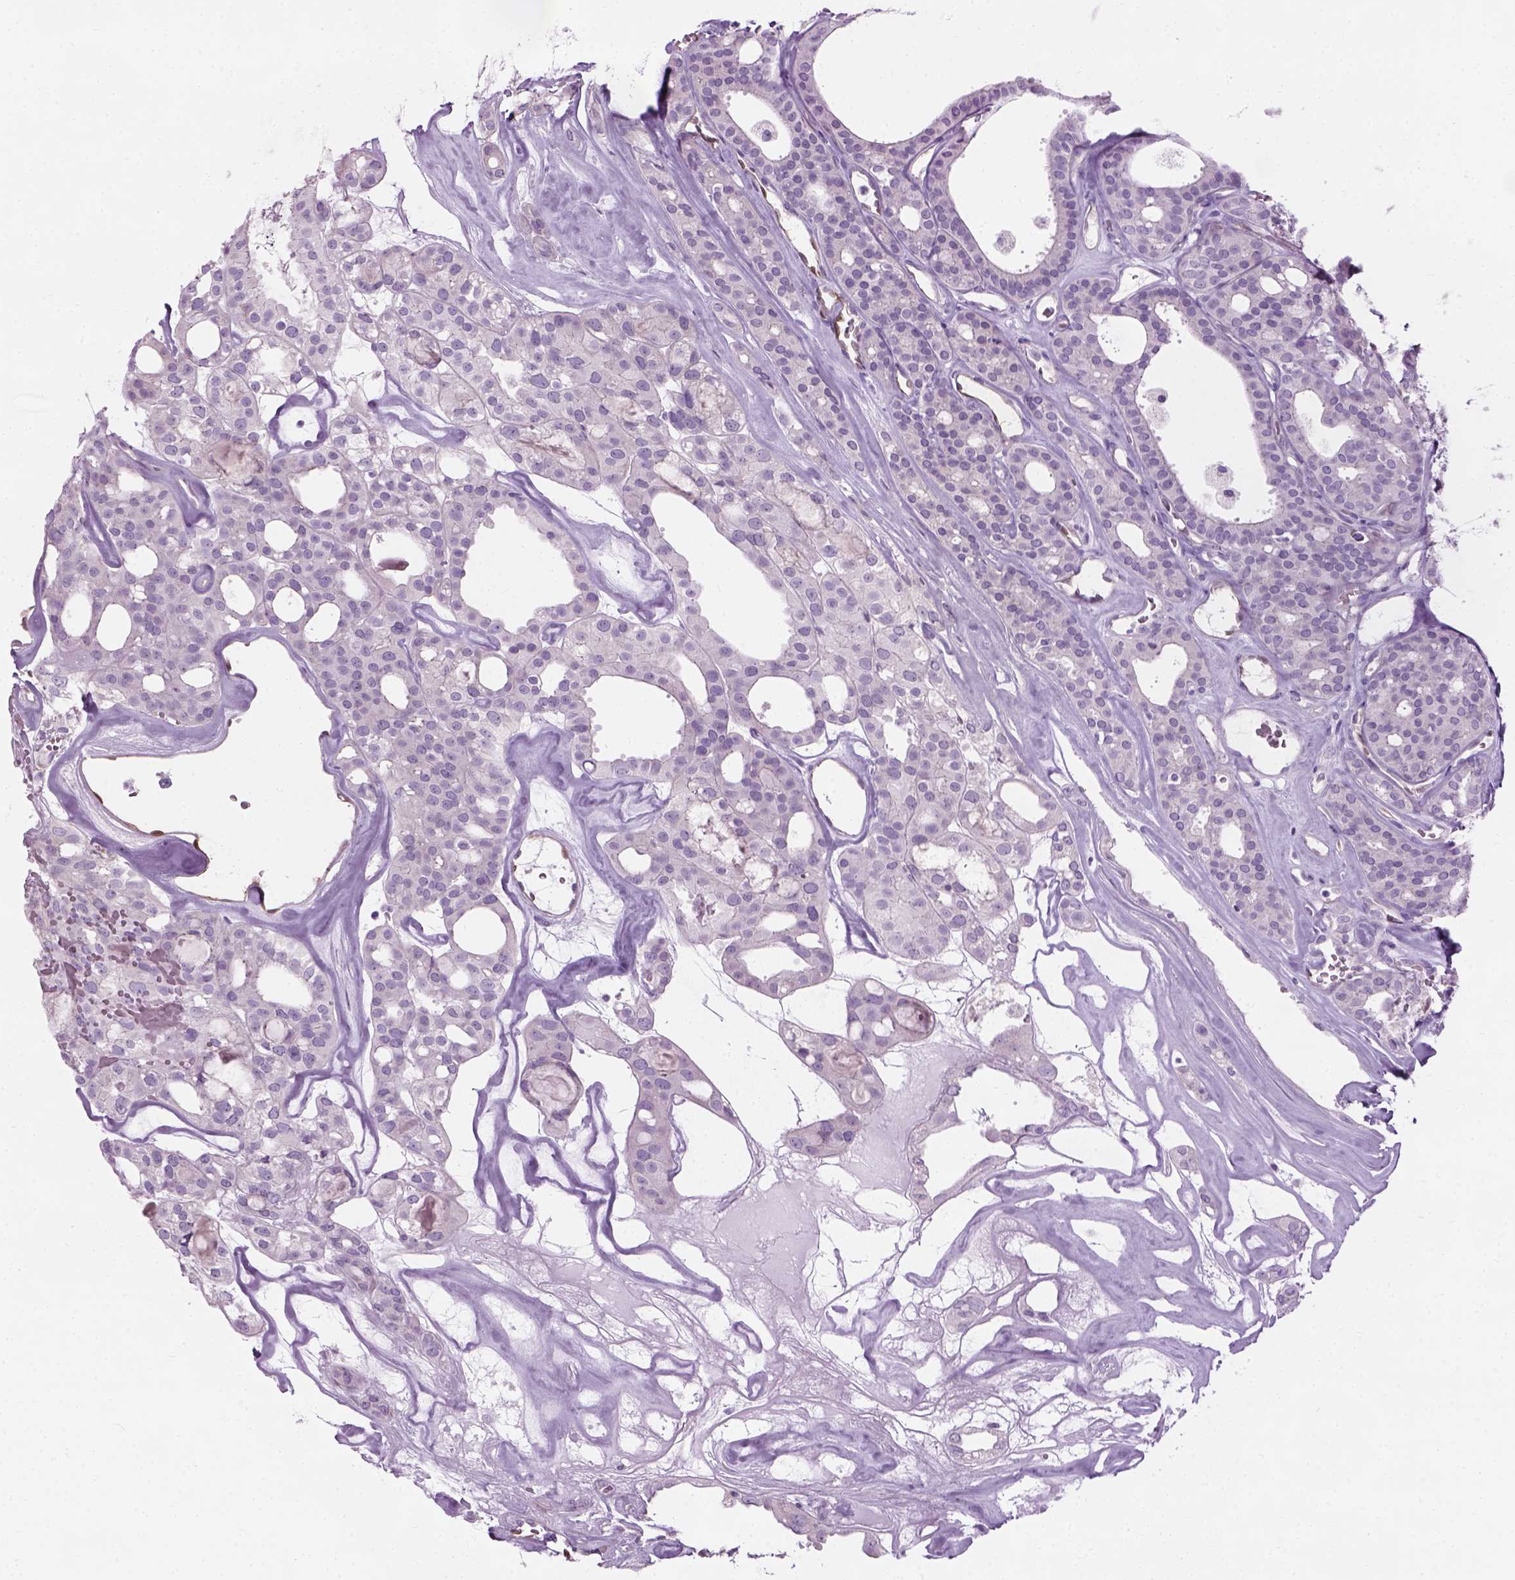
{"staining": {"intensity": "negative", "quantity": "none", "location": "none"}, "tissue": "thyroid cancer", "cell_type": "Tumor cells", "image_type": "cancer", "snomed": [{"axis": "morphology", "description": "Follicular adenoma carcinoma, NOS"}, {"axis": "topography", "description": "Thyroid gland"}], "caption": "DAB (3,3'-diaminobenzidine) immunohistochemical staining of human thyroid follicular adenoma carcinoma reveals no significant staining in tumor cells.", "gene": "CIBAR2", "patient": {"sex": "male", "age": 75}}